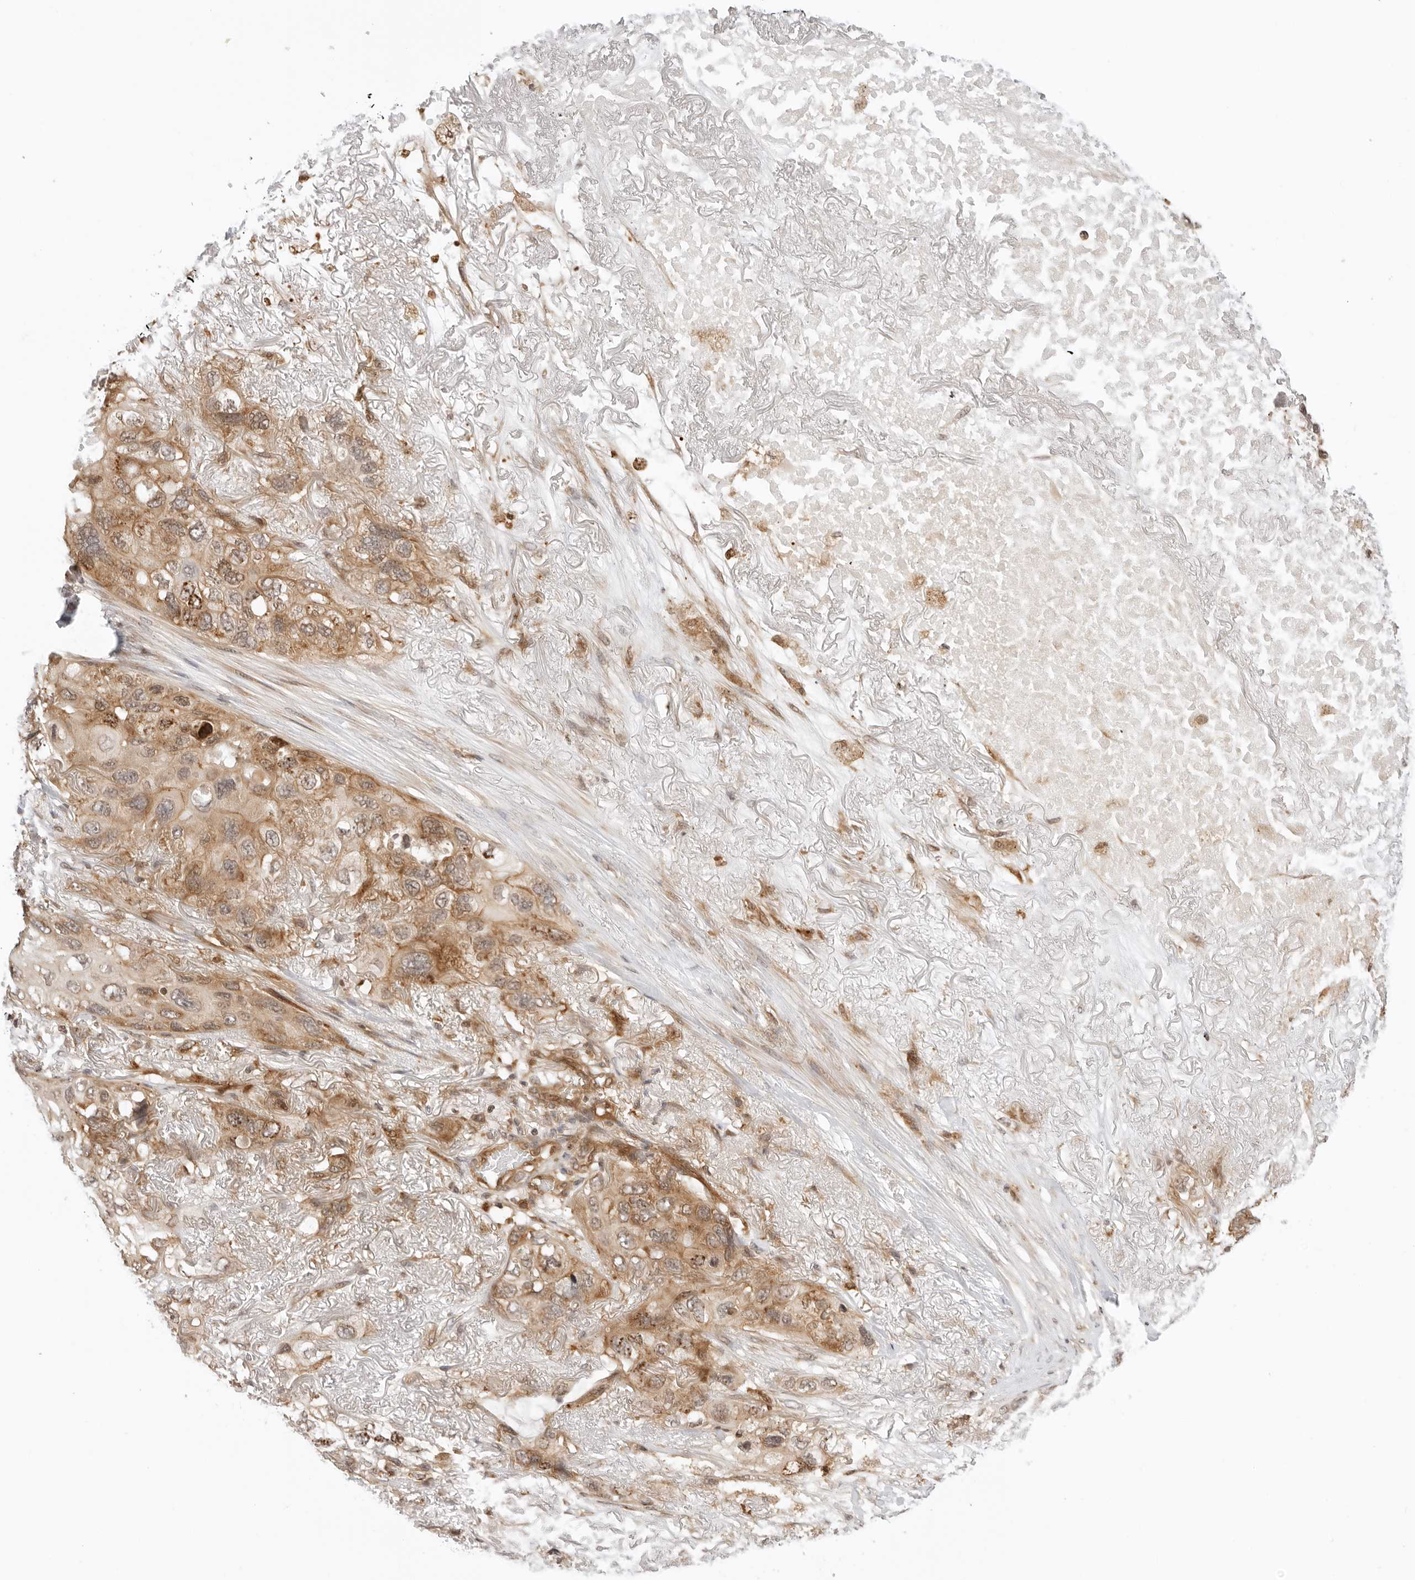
{"staining": {"intensity": "moderate", "quantity": ">75%", "location": "cytoplasmic/membranous"}, "tissue": "lung cancer", "cell_type": "Tumor cells", "image_type": "cancer", "snomed": [{"axis": "morphology", "description": "Squamous cell carcinoma, NOS"}, {"axis": "topography", "description": "Lung"}], "caption": "Protein staining of lung cancer (squamous cell carcinoma) tissue exhibits moderate cytoplasmic/membranous expression in about >75% of tumor cells.", "gene": "RC3H1", "patient": {"sex": "female", "age": 73}}